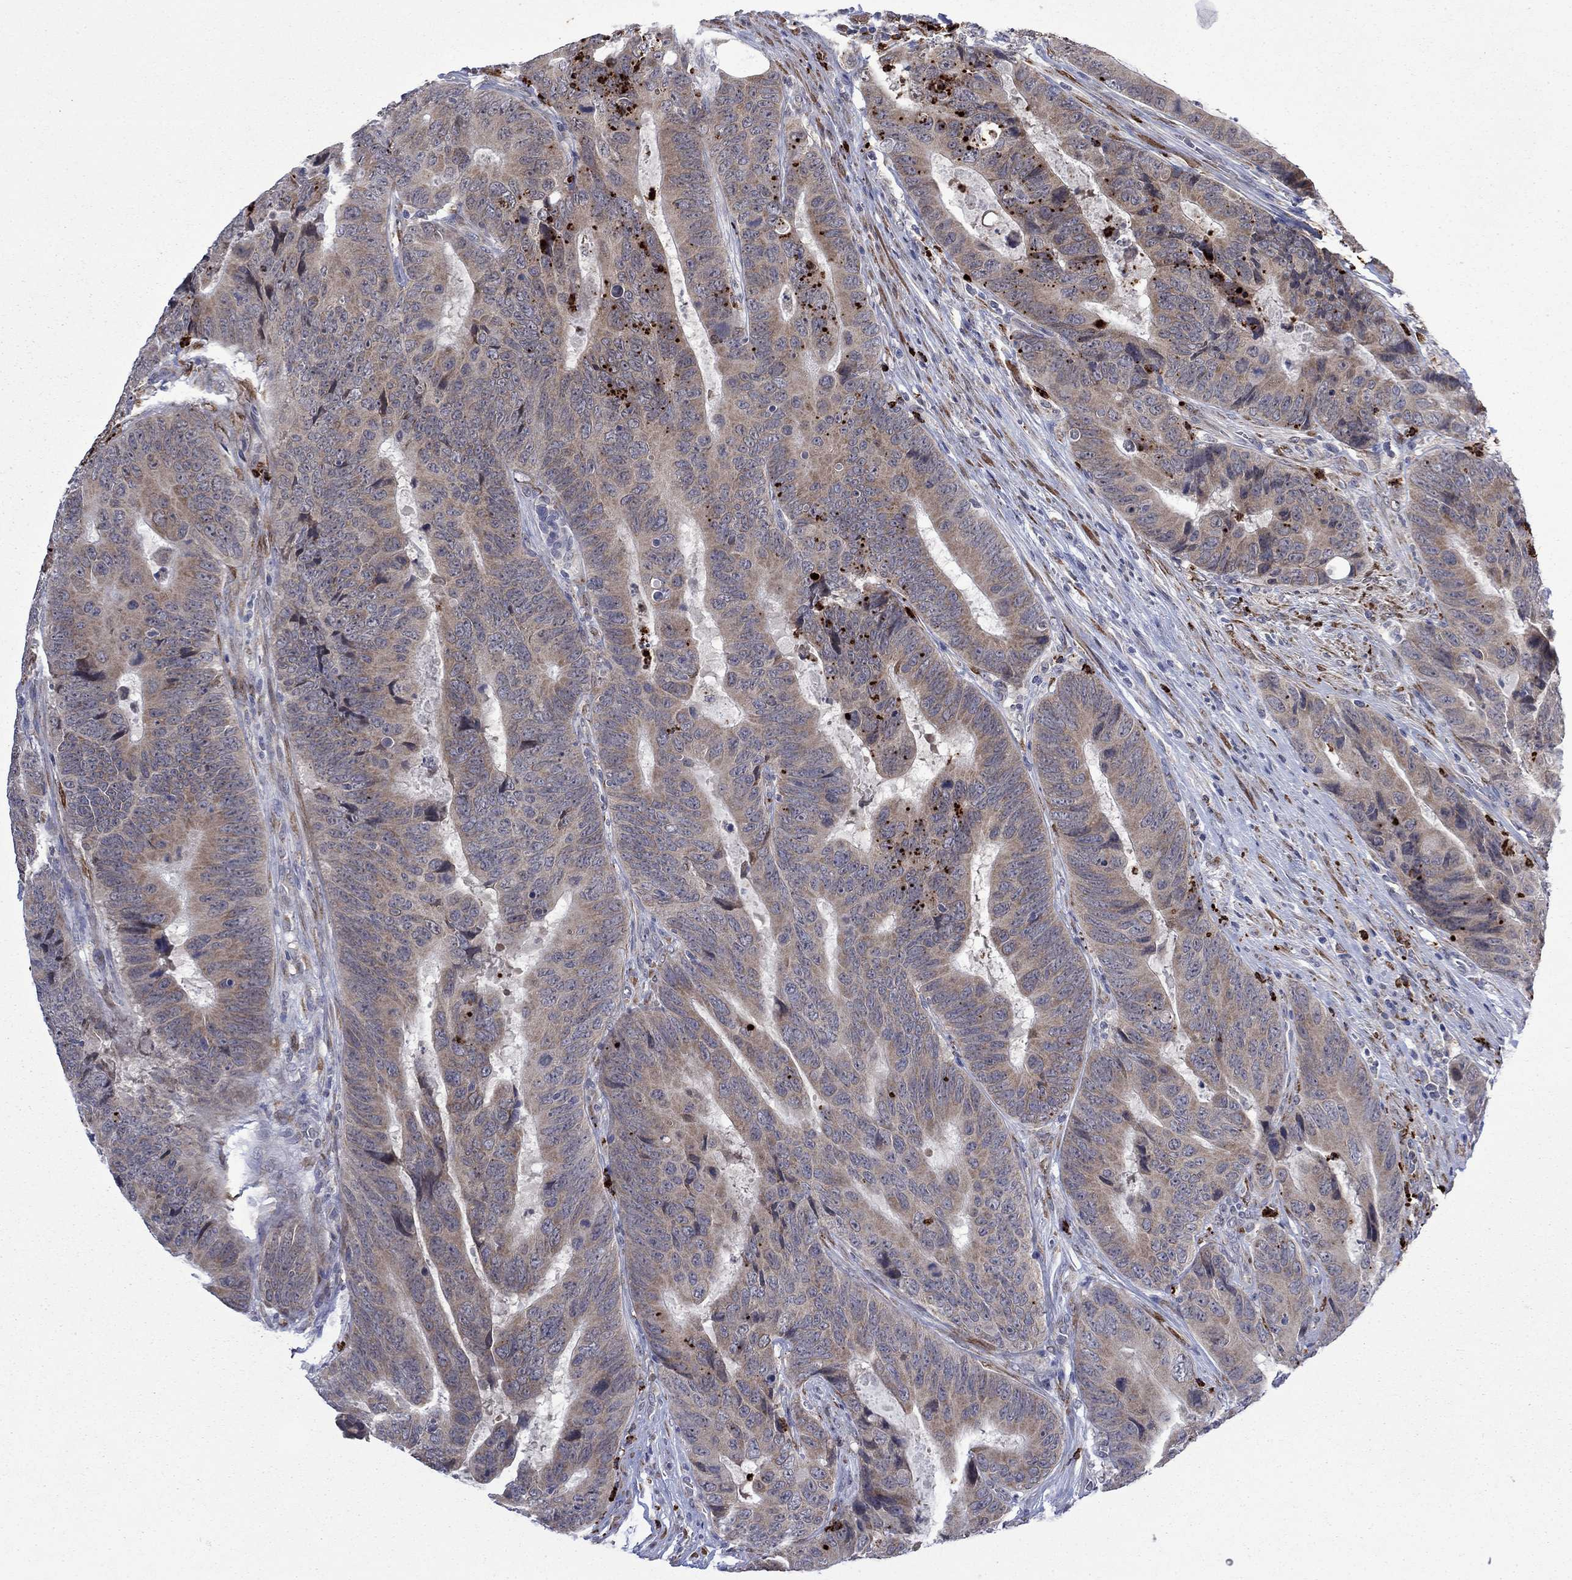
{"staining": {"intensity": "weak", "quantity": "25%-75%", "location": "cytoplasmic/membranous"}, "tissue": "colorectal cancer", "cell_type": "Tumor cells", "image_type": "cancer", "snomed": [{"axis": "morphology", "description": "Adenocarcinoma, NOS"}, {"axis": "topography", "description": "Colon"}], "caption": "Immunohistochemistry micrograph of human colorectal adenocarcinoma stained for a protein (brown), which demonstrates low levels of weak cytoplasmic/membranous positivity in approximately 25%-75% of tumor cells.", "gene": "MTRFR", "patient": {"sex": "female", "age": 56}}